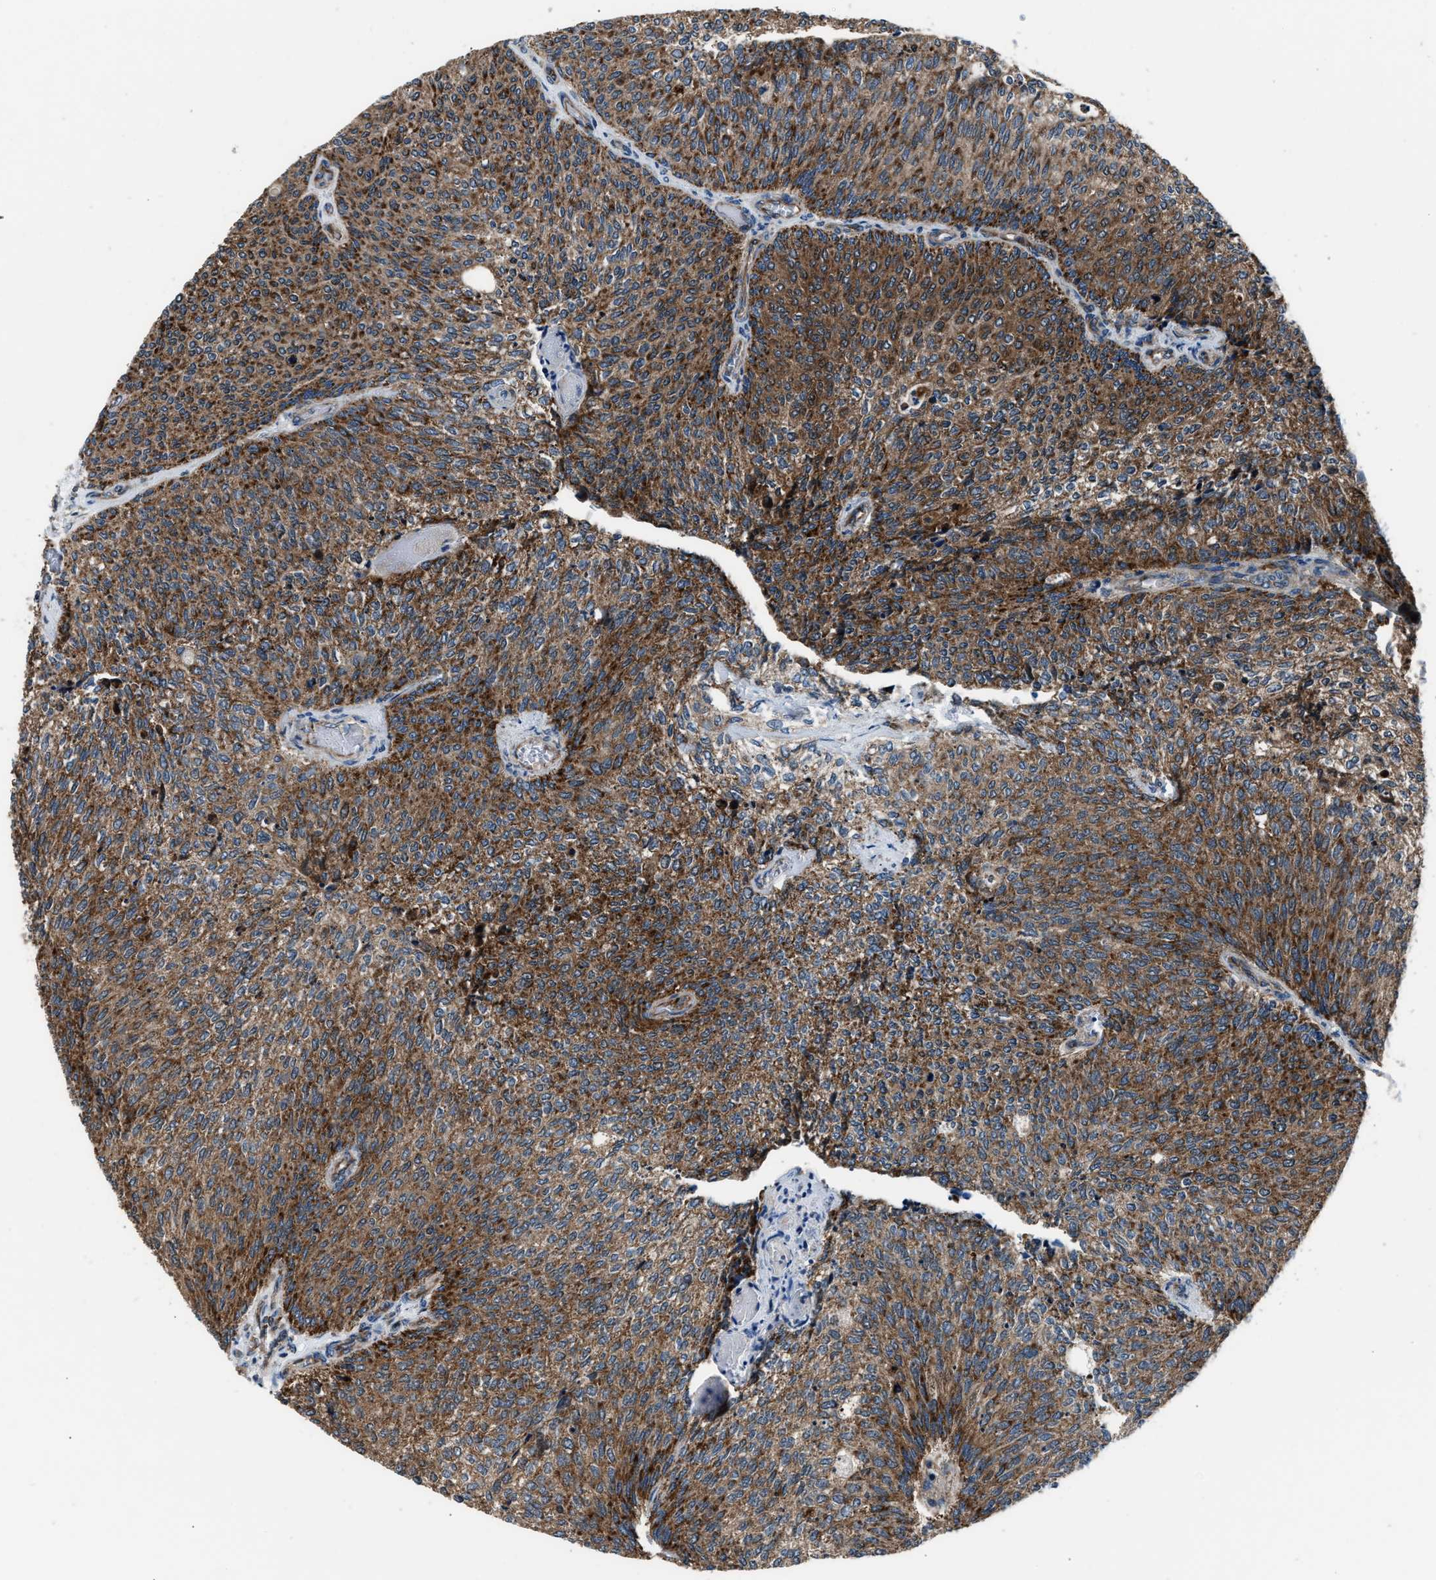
{"staining": {"intensity": "strong", "quantity": ">75%", "location": "cytoplasmic/membranous"}, "tissue": "urothelial cancer", "cell_type": "Tumor cells", "image_type": "cancer", "snomed": [{"axis": "morphology", "description": "Urothelial carcinoma, Low grade"}, {"axis": "topography", "description": "Urinary bladder"}], "caption": "This is an image of immunohistochemistry (IHC) staining of urothelial cancer, which shows strong expression in the cytoplasmic/membranous of tumor cells.", "gene": "GGCT", "patient": {"sex": "female", "age": 79}}